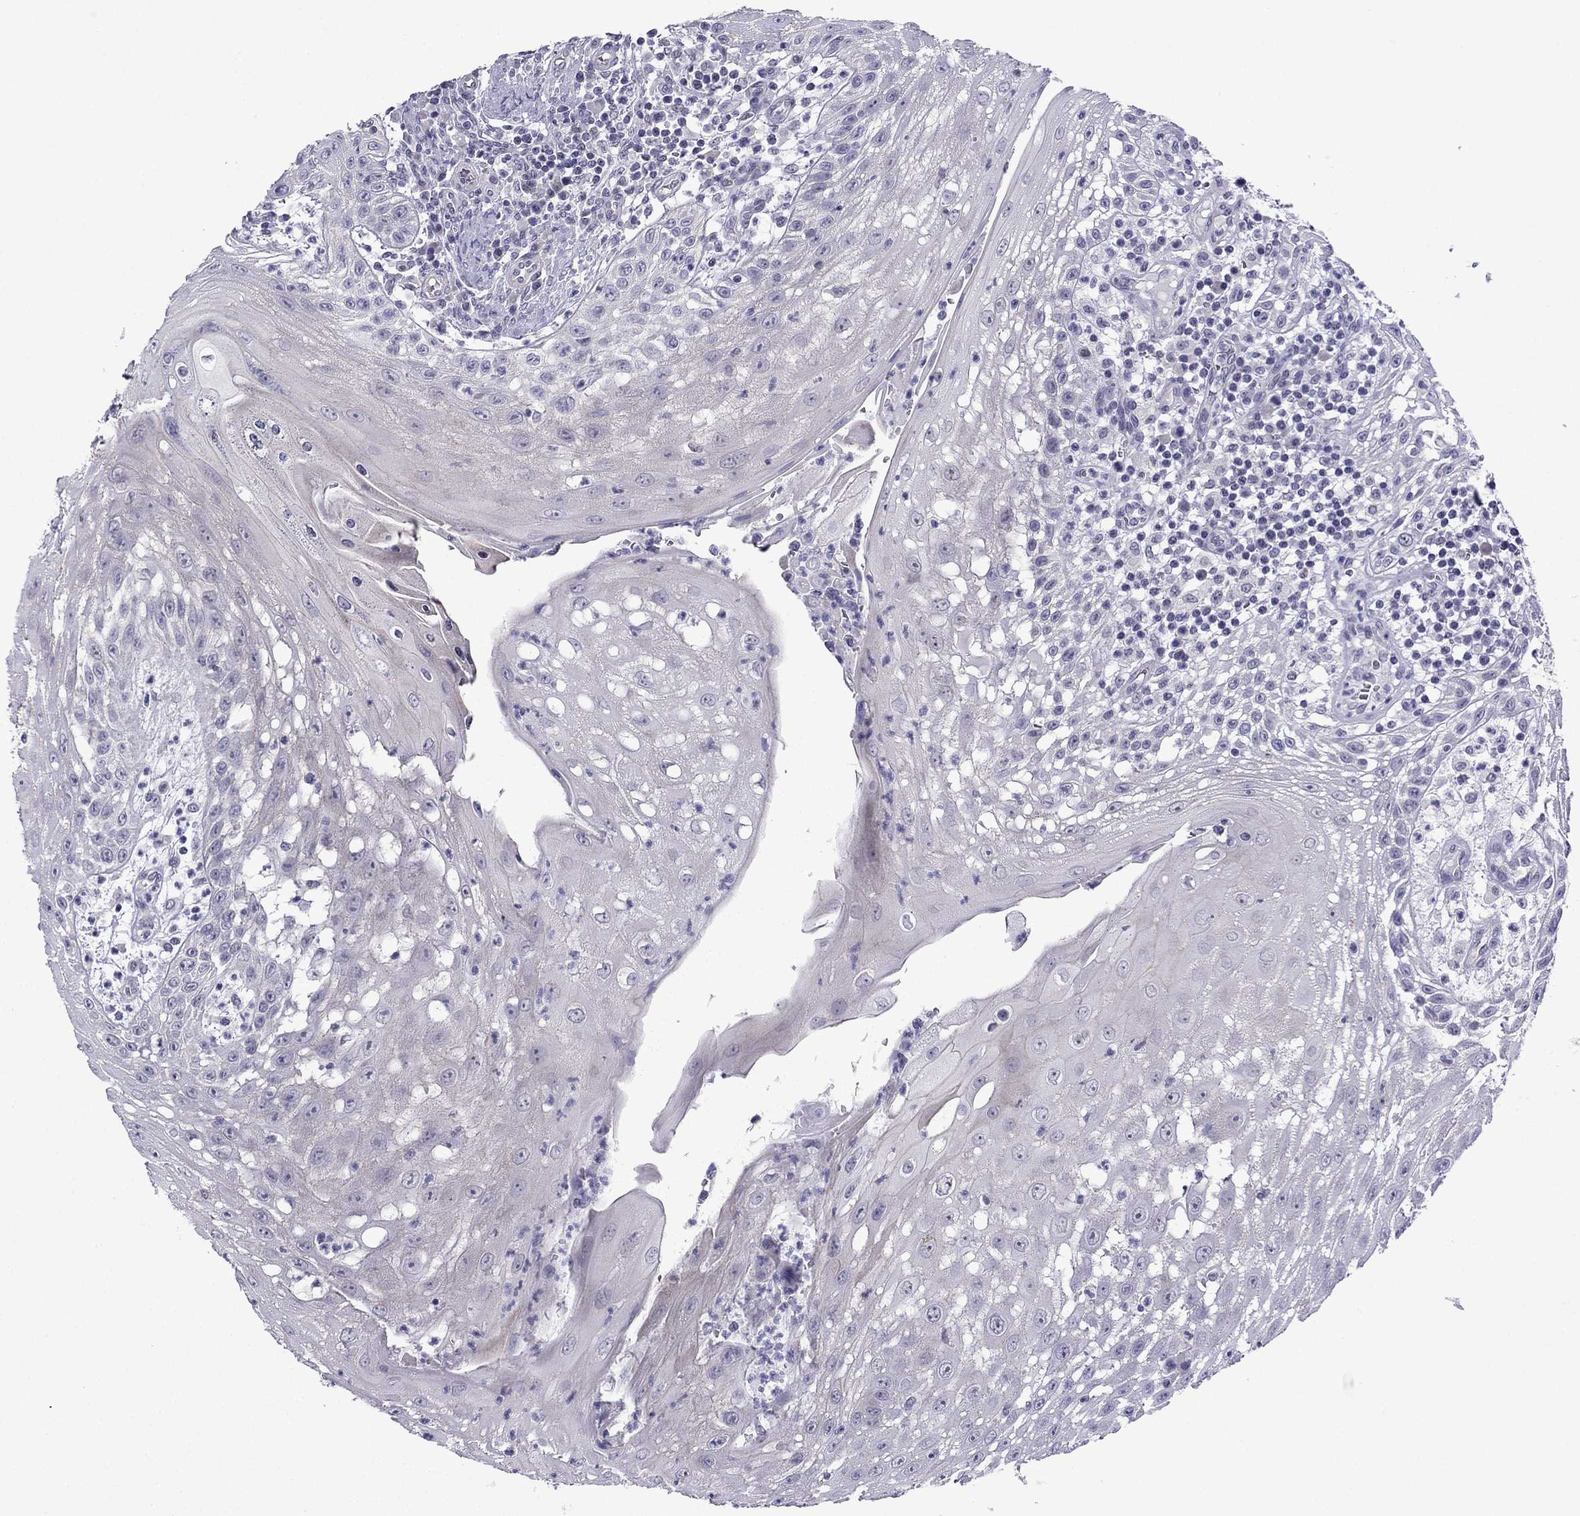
{"staining": {"intensity": "negative", "quantity": "none", "location": "none"}, "tissue": "head and neck cancer", "cell_type": "Tumor cells", "image_type": "cancer", "snomed": [{"axis": "morphology", "description": "Squamous cell carcinoma, NOS"}, {"axis": "topography", "description": "Oral tissue"}, {"axis": "topography", "description": "Head-Neck"}], "caption": "Histopathology image shows no significant protein expression in tumor cells of head and neck squamous cell carcinoma.", "gene": "POM121L12", "patient": {"sex": "male", "age": 58}}